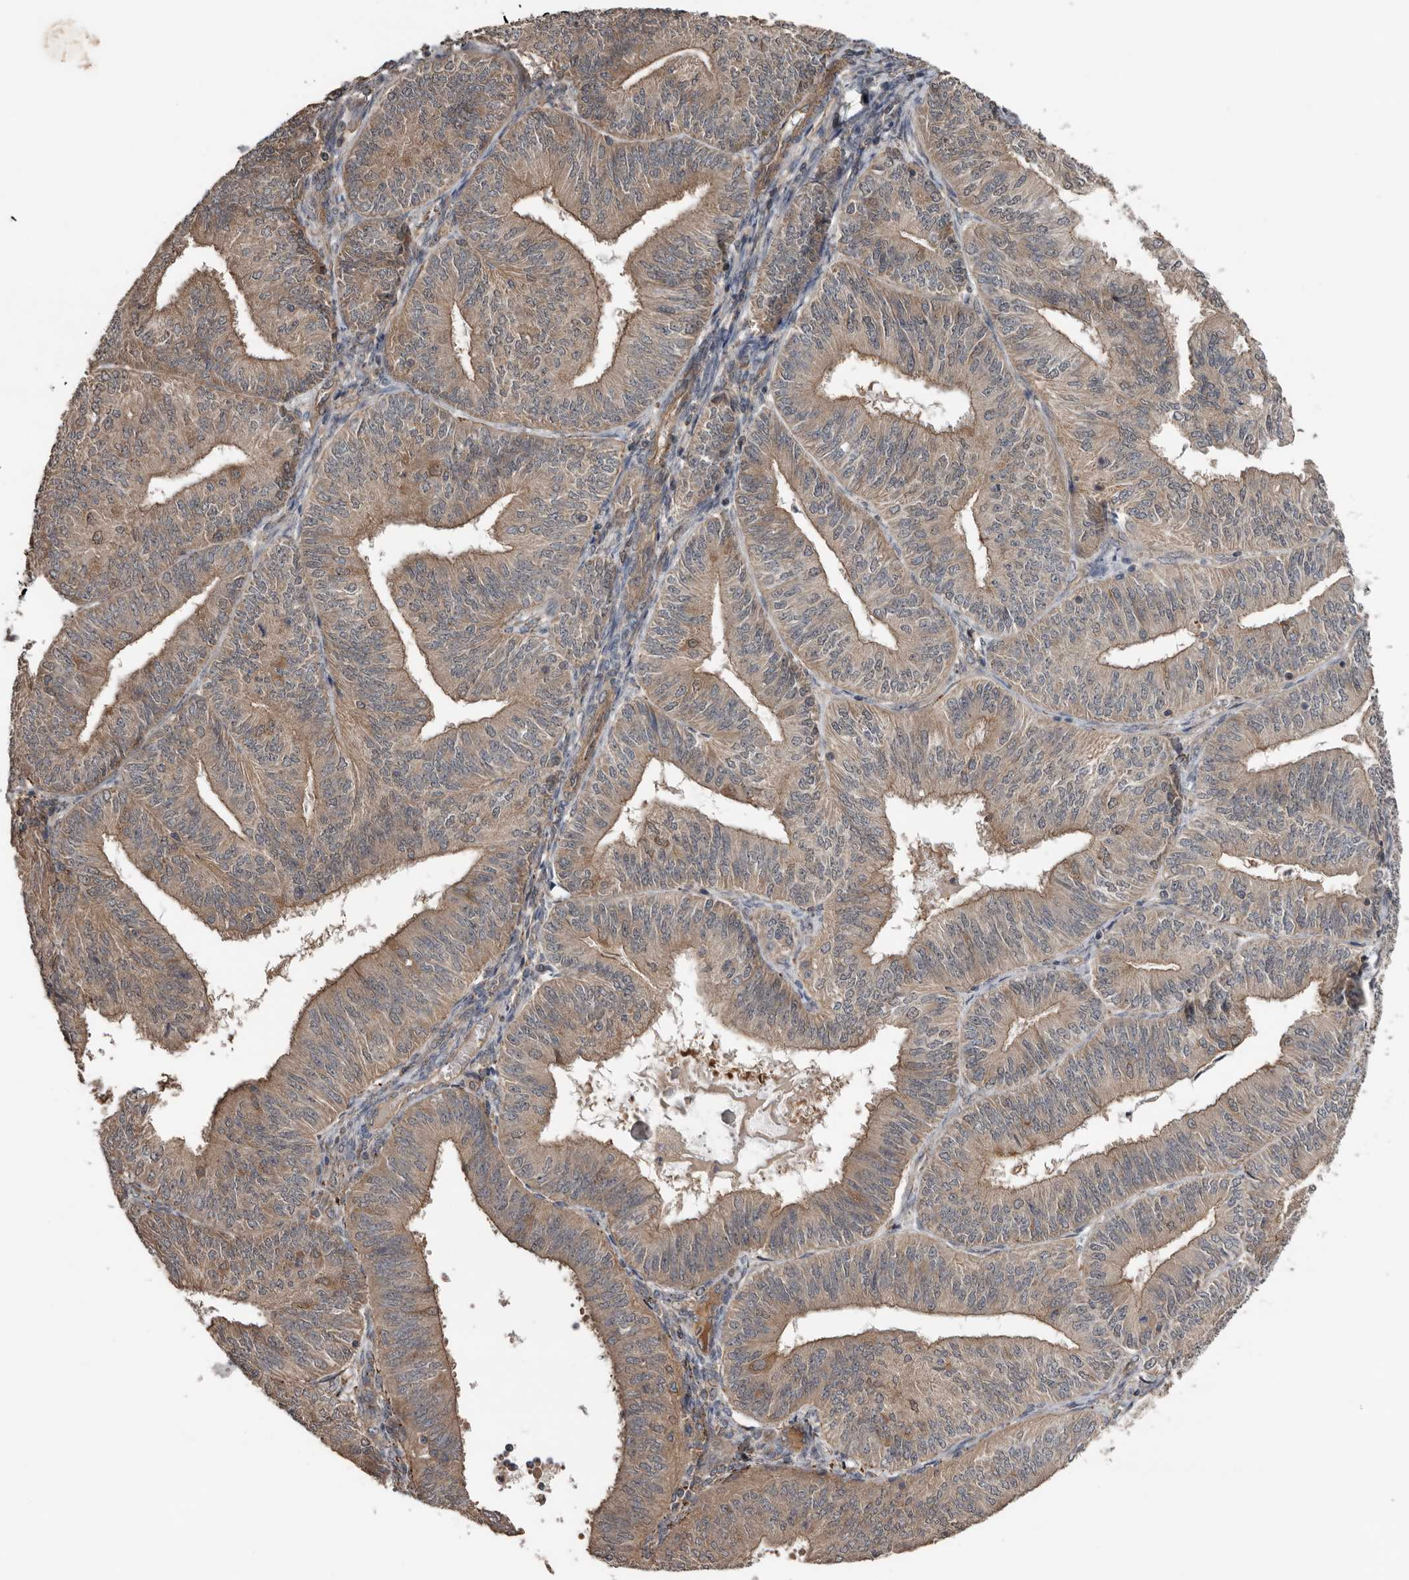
{"staining": {"intensity": "moderate", "quantity": ">75%", "location": "cytoplasmic/membranous"}, "tissue": "endometrial cancer", "cell_type": "Tumor cells", "image_type": "cancer", "snomed": [{"axis": "morphology", "description": "Adenocarcinoma, NOS"}, {"axis": "topography", "description": "Endometrium"}], "caption": "Protein positivity by IHC reveals moderate cytoplasmic/membranous staining in about >75% of tumor cells in endometrial cancer. The staining was performed using DAB, with brown indicating positive protein expression. Nuclei are stained blue with hematoxylin.", "gene": "DNAJB4", "patient": {"sex": "female", "age": 58}}